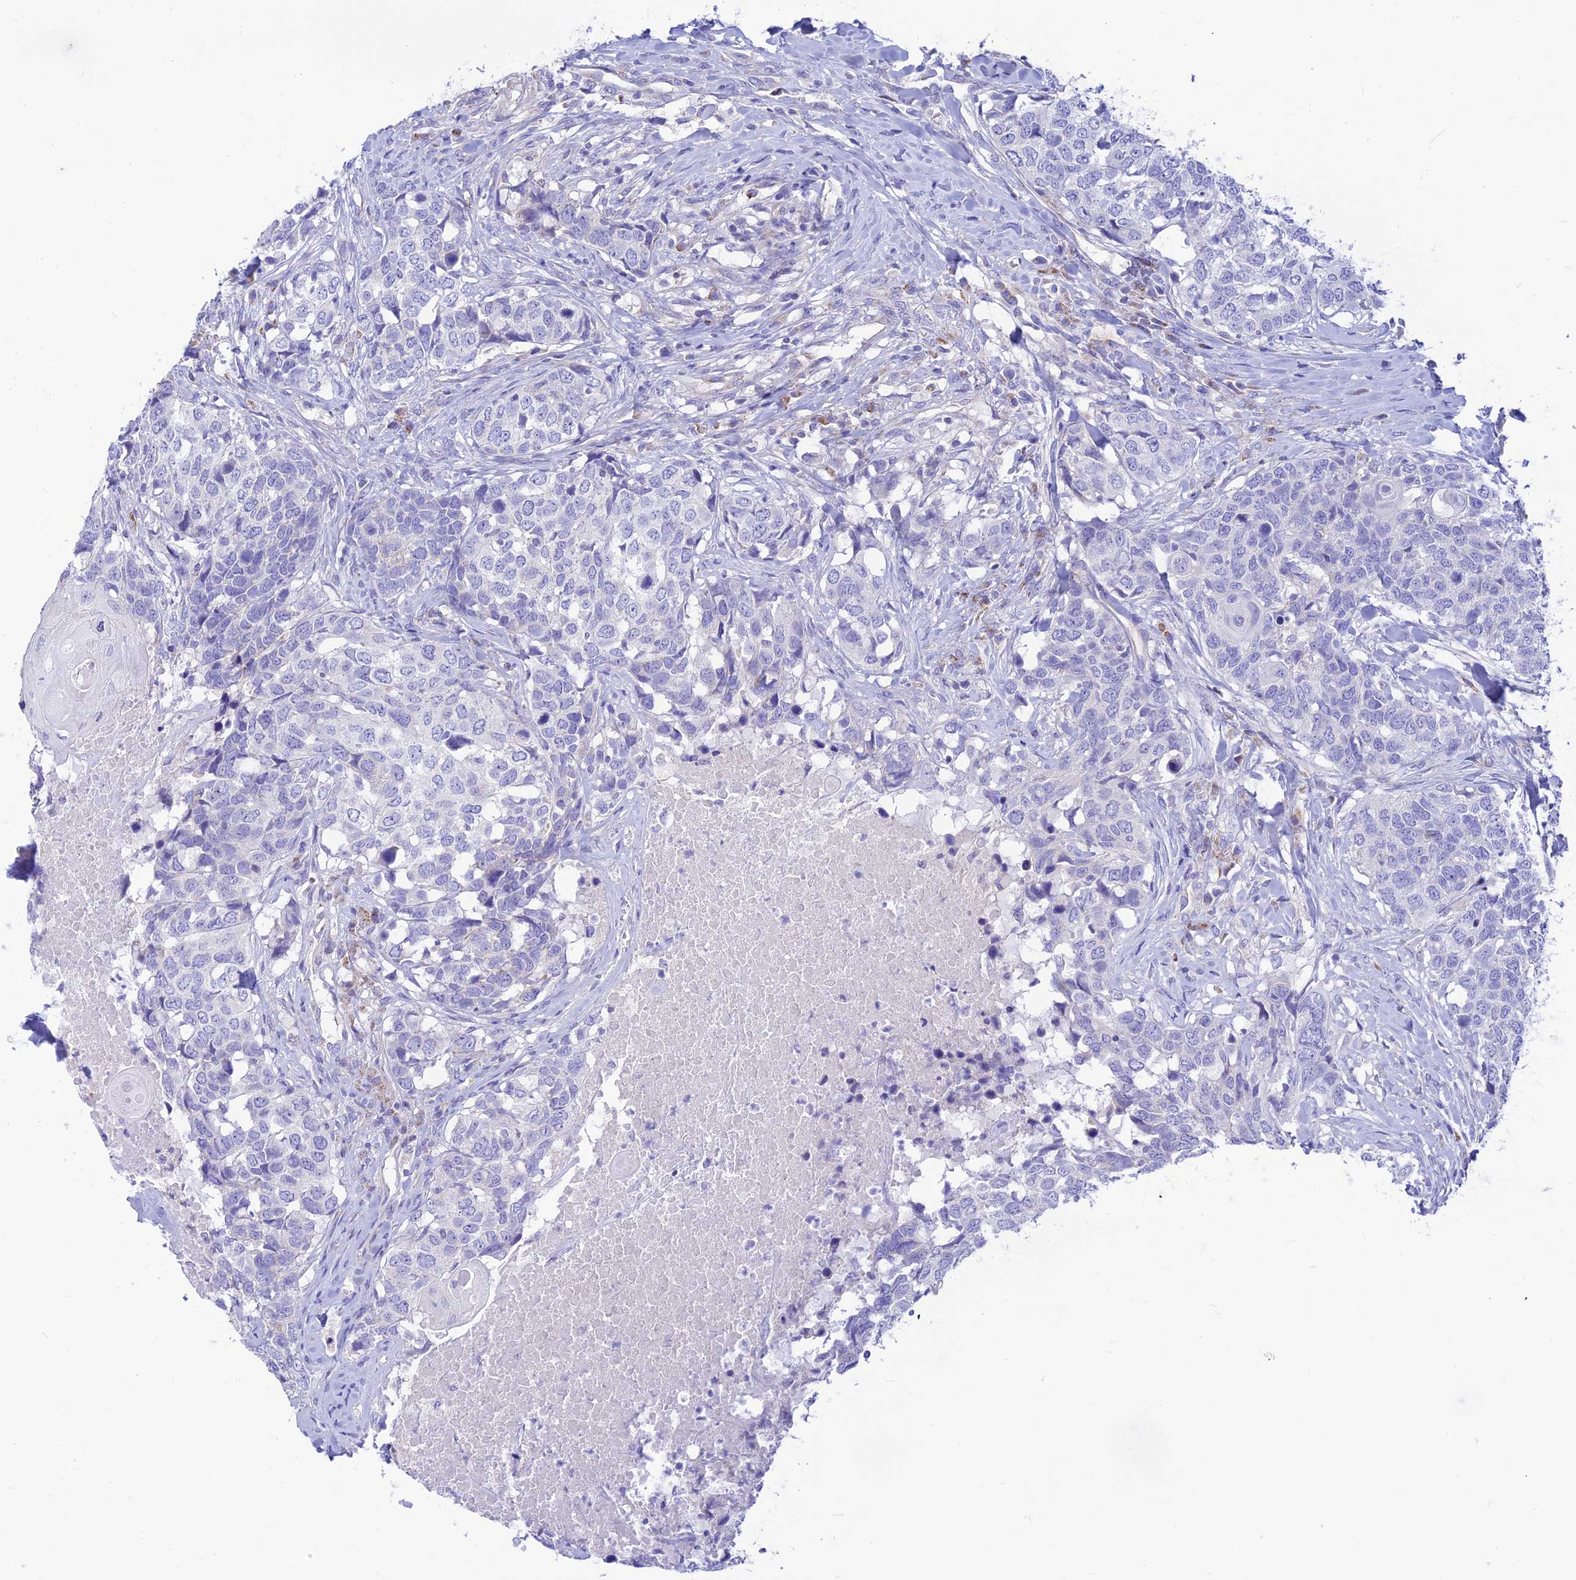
{"staining": {"intensity": "negative", "quantity": "none", "location": "none"}, "tissue": "head and neck cancer", "cell_type": "Tumor cells", "image_type": "cancer", "snomed": [{"axis": "morphology", "description": "Squamous cell carcinoma, NOS"}, {"axis": "topography", "description": "Head-Neck"}], "caption": "Head and neck squamous cell carcinoma was stained to show a protein in brown. There is no significant expression in tumor cells. (DAB (3,3'-diaminobenzidine) immunohistochemistry, high magnification).", "gene": "FAM186B", "patient": {"sex": "male", "age": 66}}